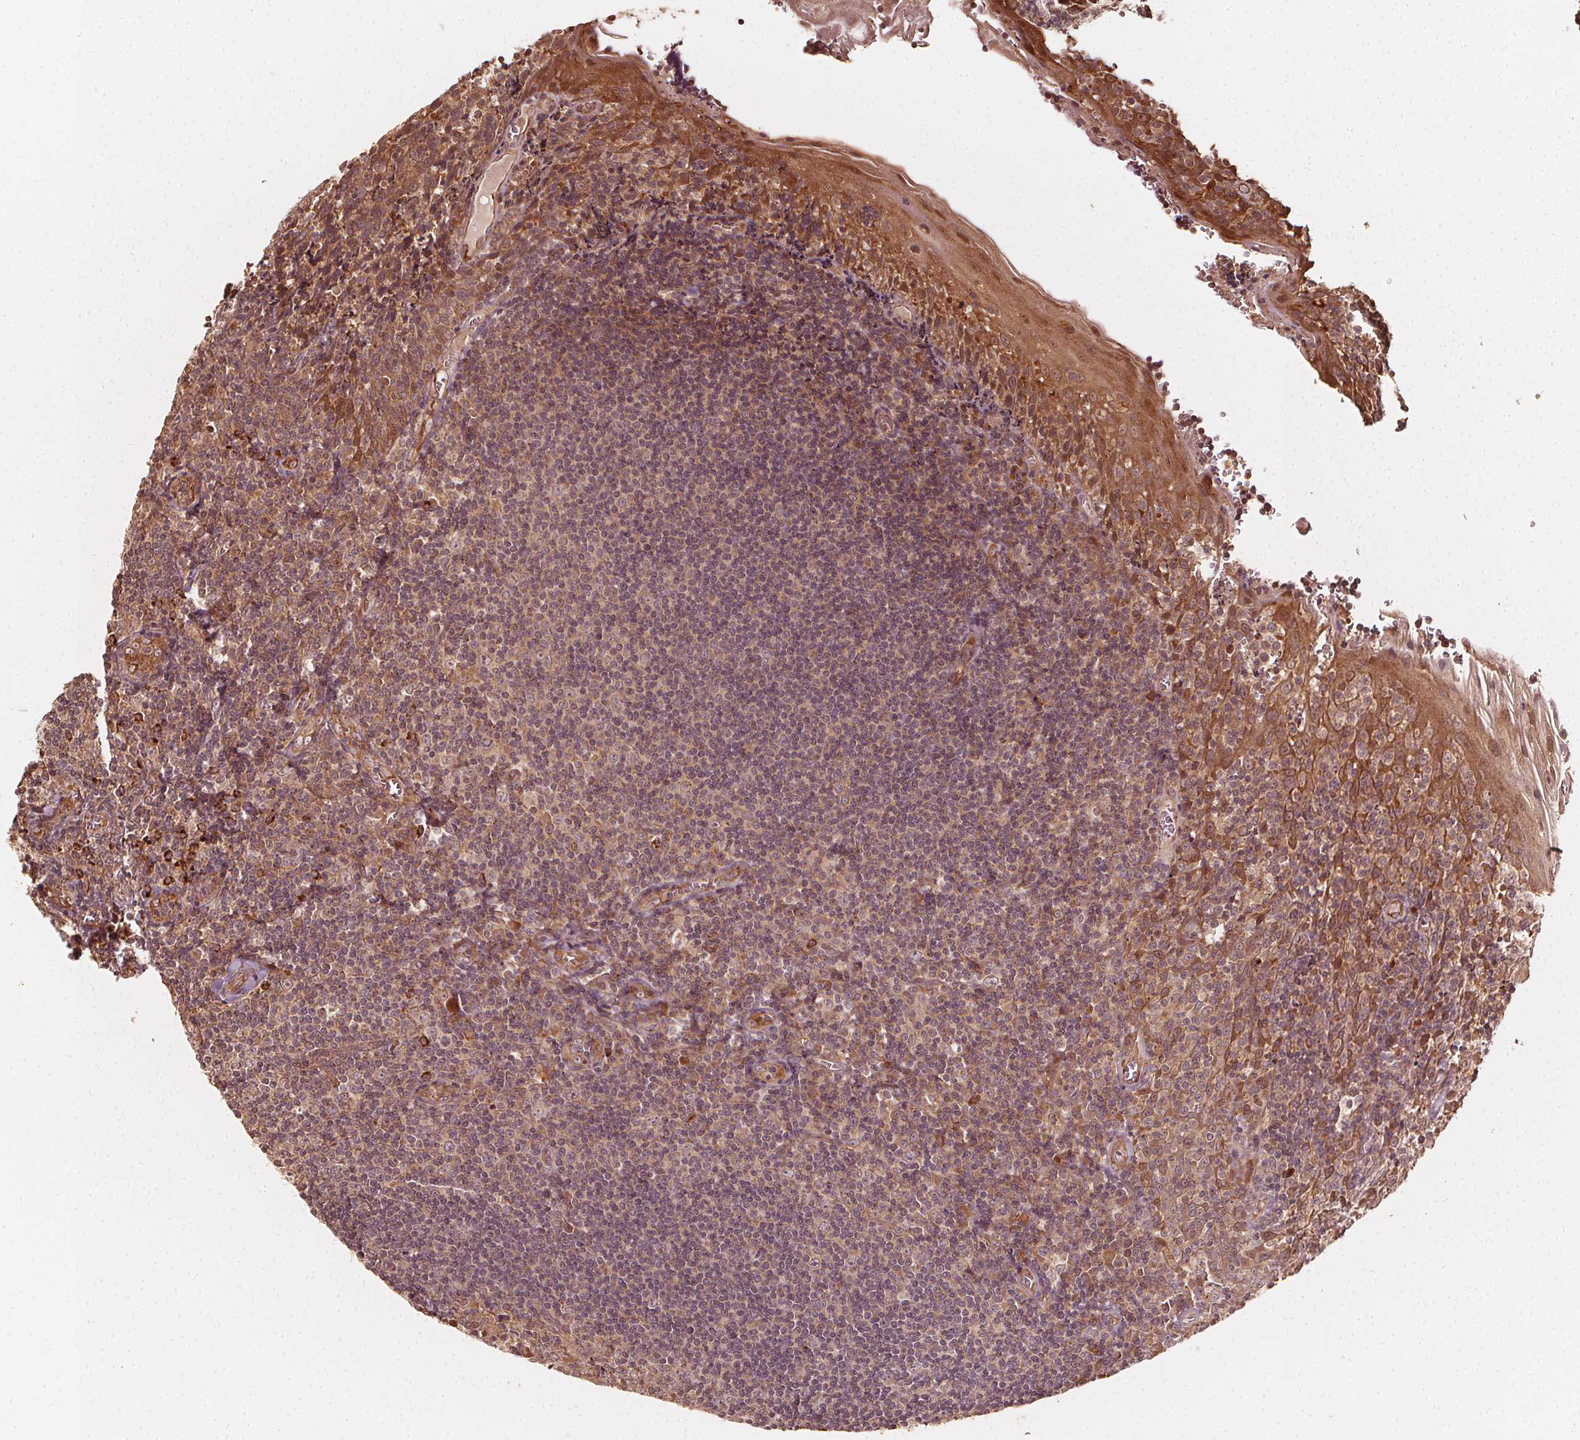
{"staining": {"intensity": "weak", "quantity": "<25%", "location": "cytoplasmic/membranous"}, "tissue": "tonsil", "cell_type": "Germinal center cells", "image_type": "normal", "snomed": [{"axis": "morphology", "description": "Normal tissue, NOS"}, {"axis": "morphology", "description": "Inflammation, NOS"}, {"axis": "topography", "description": "Tonsil"}], "caption": "Immunohistochemical staining of normal tonsil exhibits no significant positivity in germinal center cells.", "gene": "NPC1", "patient": {"sex": "female", "age": 31}}